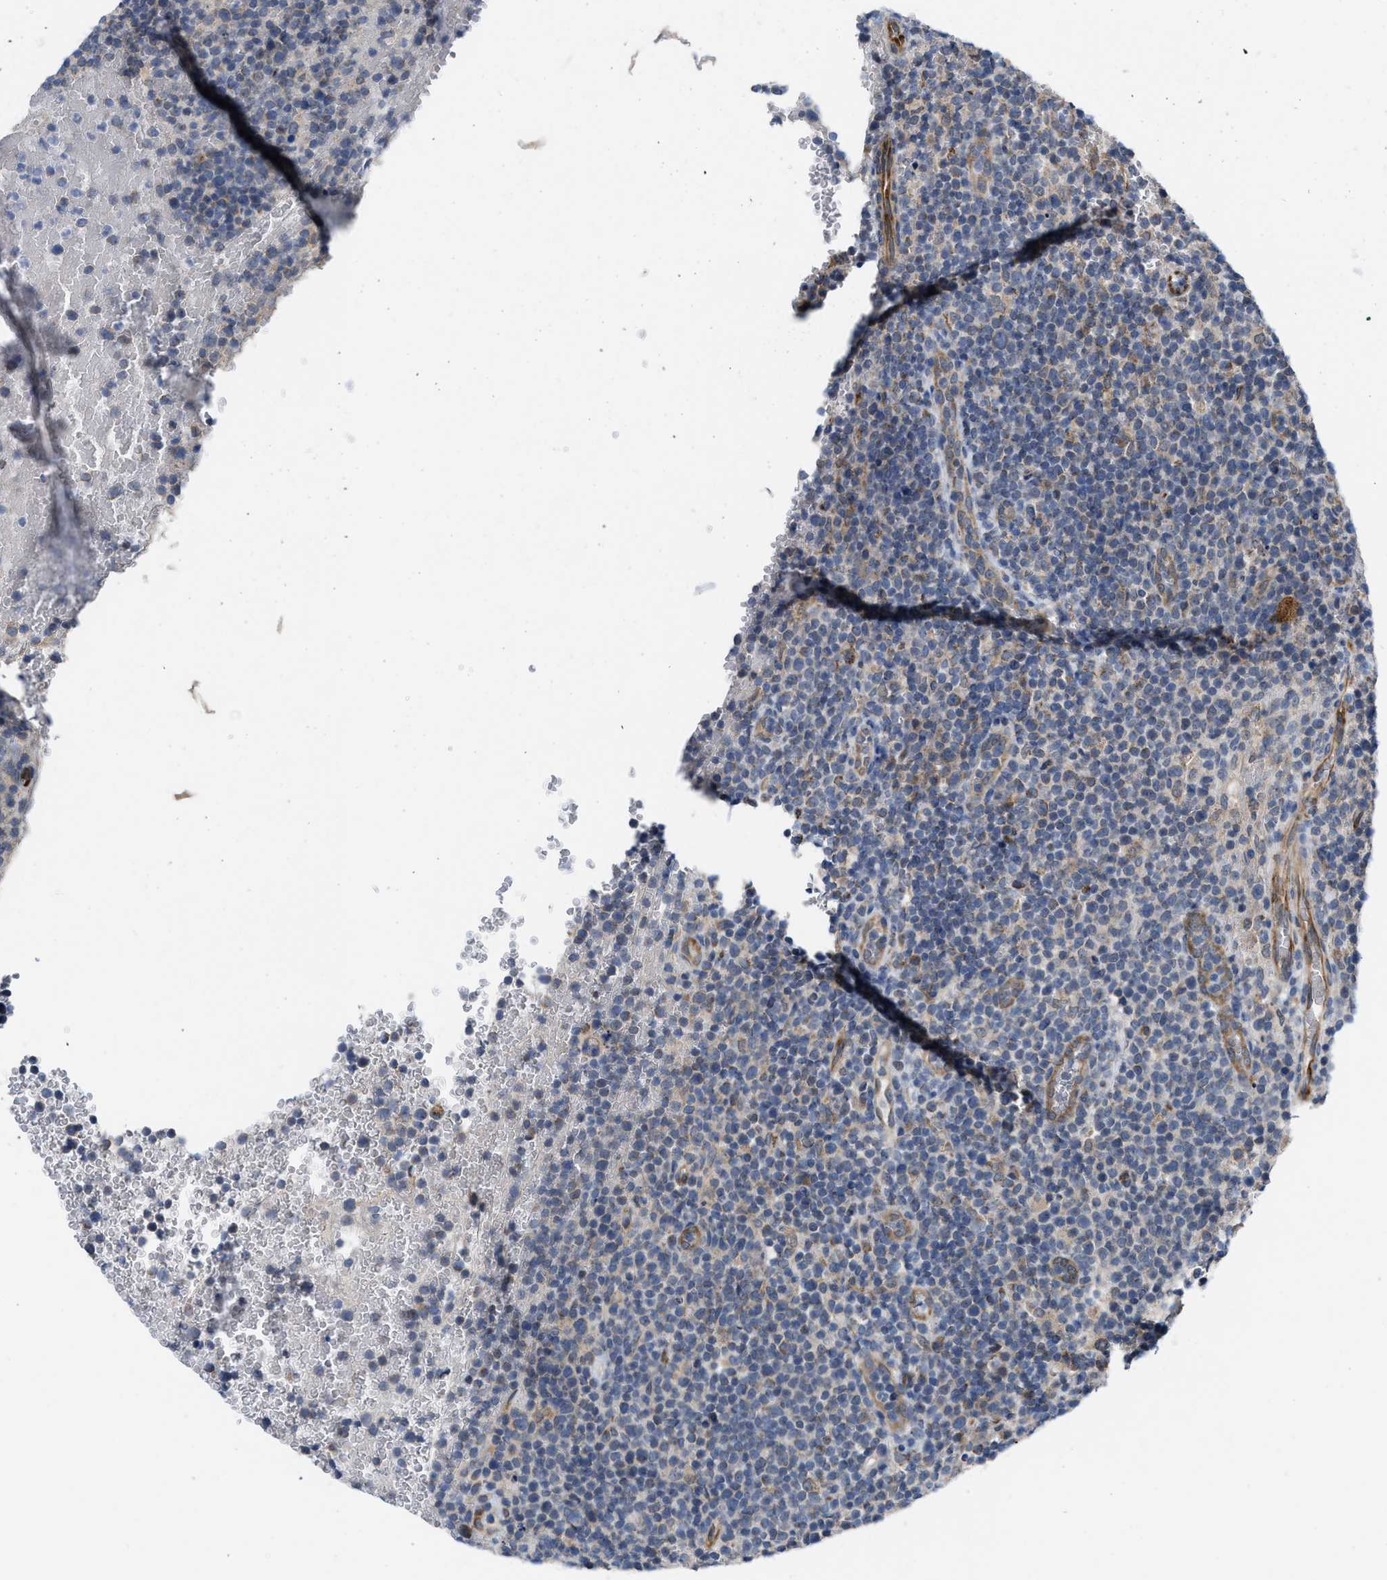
{"staining": {"intensity": "weak", "quantity": "<25%", "location": "cytoplasmic/membranous"}, "tissue": "lymphoma", "cell_type": "Tumor cells", "image_type": "cancer", "snomed": [{"axis": "morphology", "description": "Malignant lymphoma, non-Hodgkin's type, High grade"}, {"axis": "topography", "description": "Lymph node"}], "caption": "IHC of human malignant lymphoma, non-Hodgkin's type (high-grade) exhibits no staining in tumor cells.", "gene": "EOGT", "patient": {"sex": "male", "age": 61}}